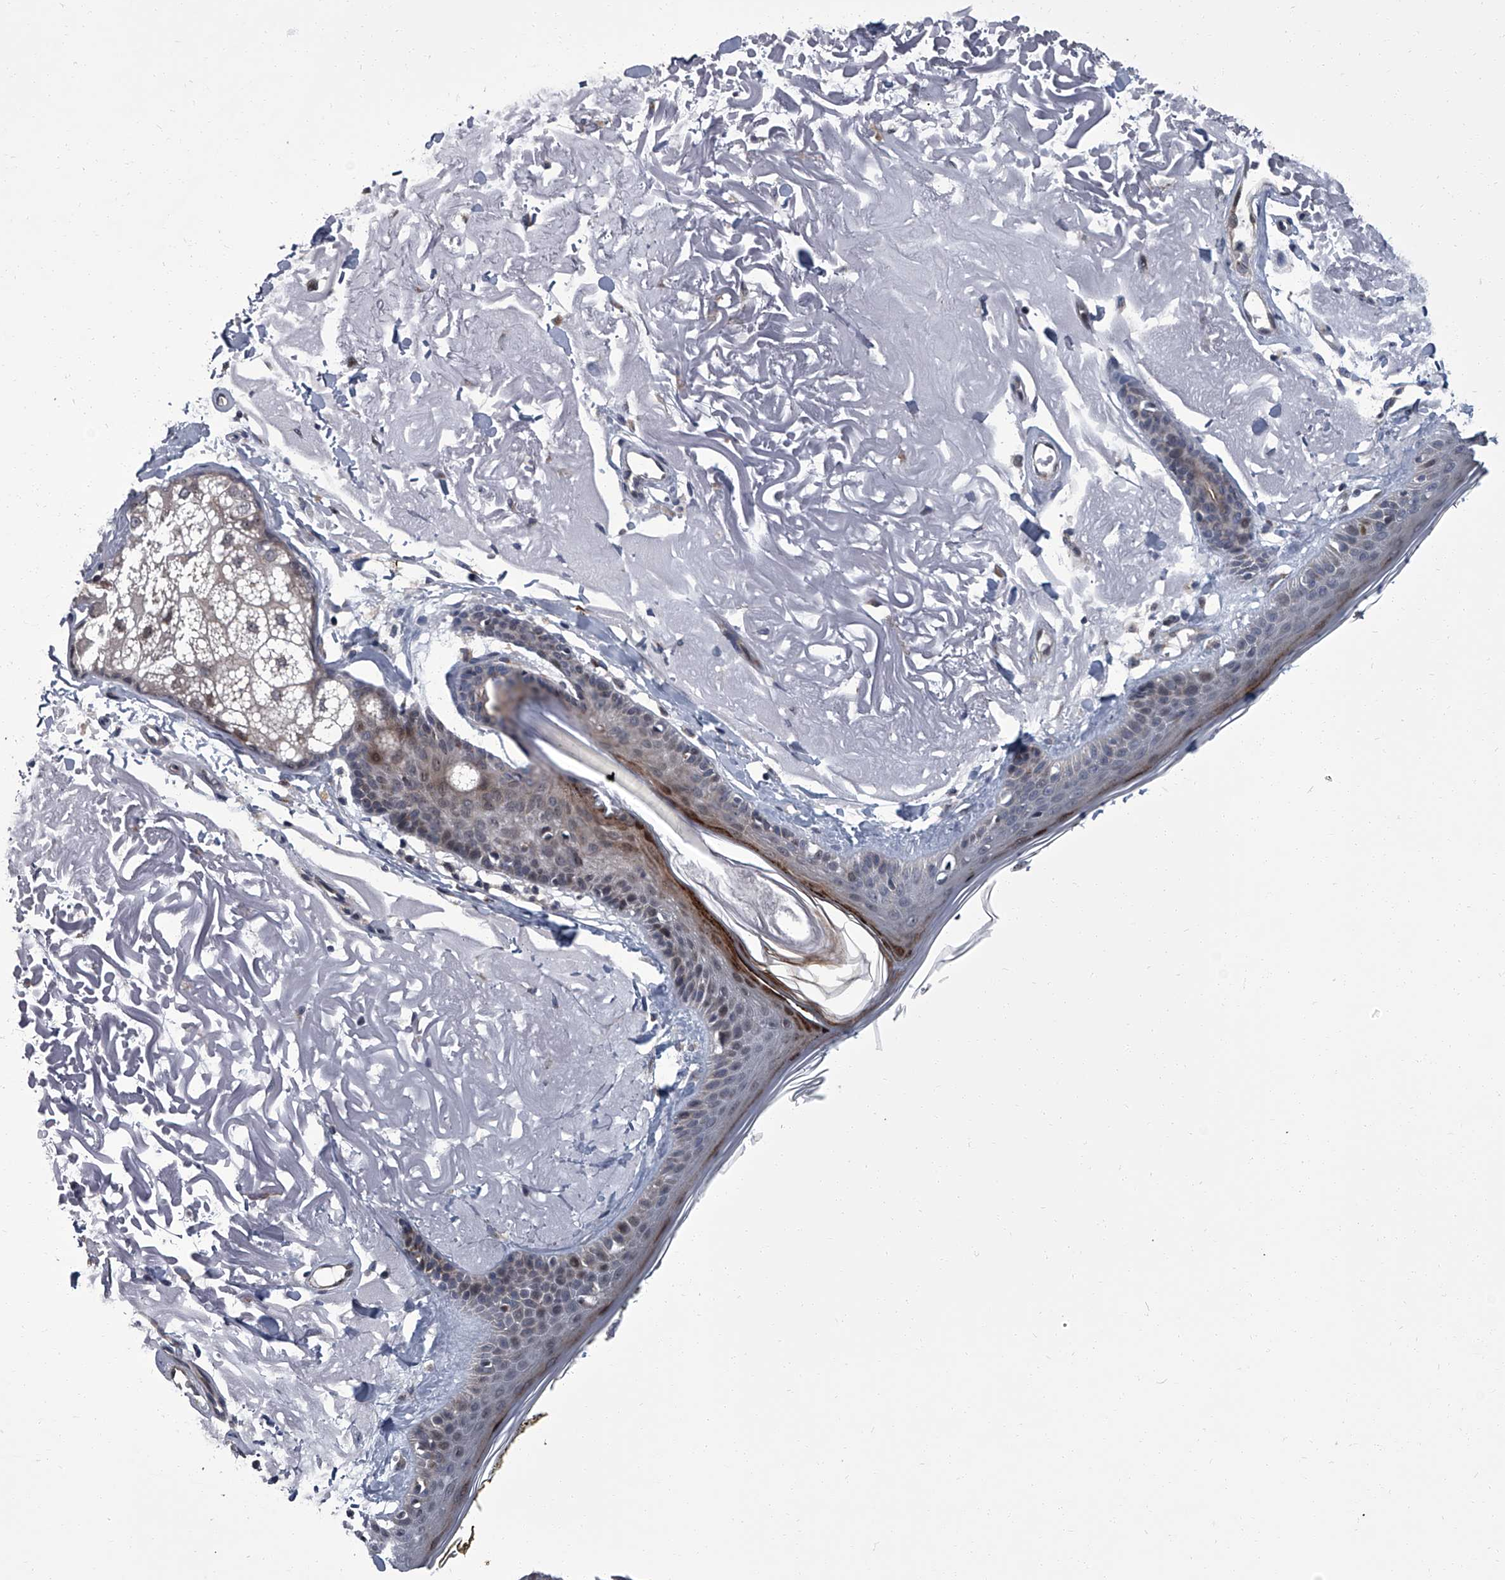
{"staining": {"intensity": "negative", "quantity": "none", "location": "none"}, "tissue": "skin", "cell_type": "Fibroblasts", "image_type": "normal", "snomed": [{"axis": "morphology", "description": "Normal tissue, NOS"}, {"axis": "topography", "description": "Skin"}, {"axis": "topography", "description": "Skeletal muscle"}], "caption": "DAB immunohistochemical staining of benign skin shows no significant staining in fibroblasts.", "gene": "ZNF274", "patient": {"sex": "male", "age": 83}}